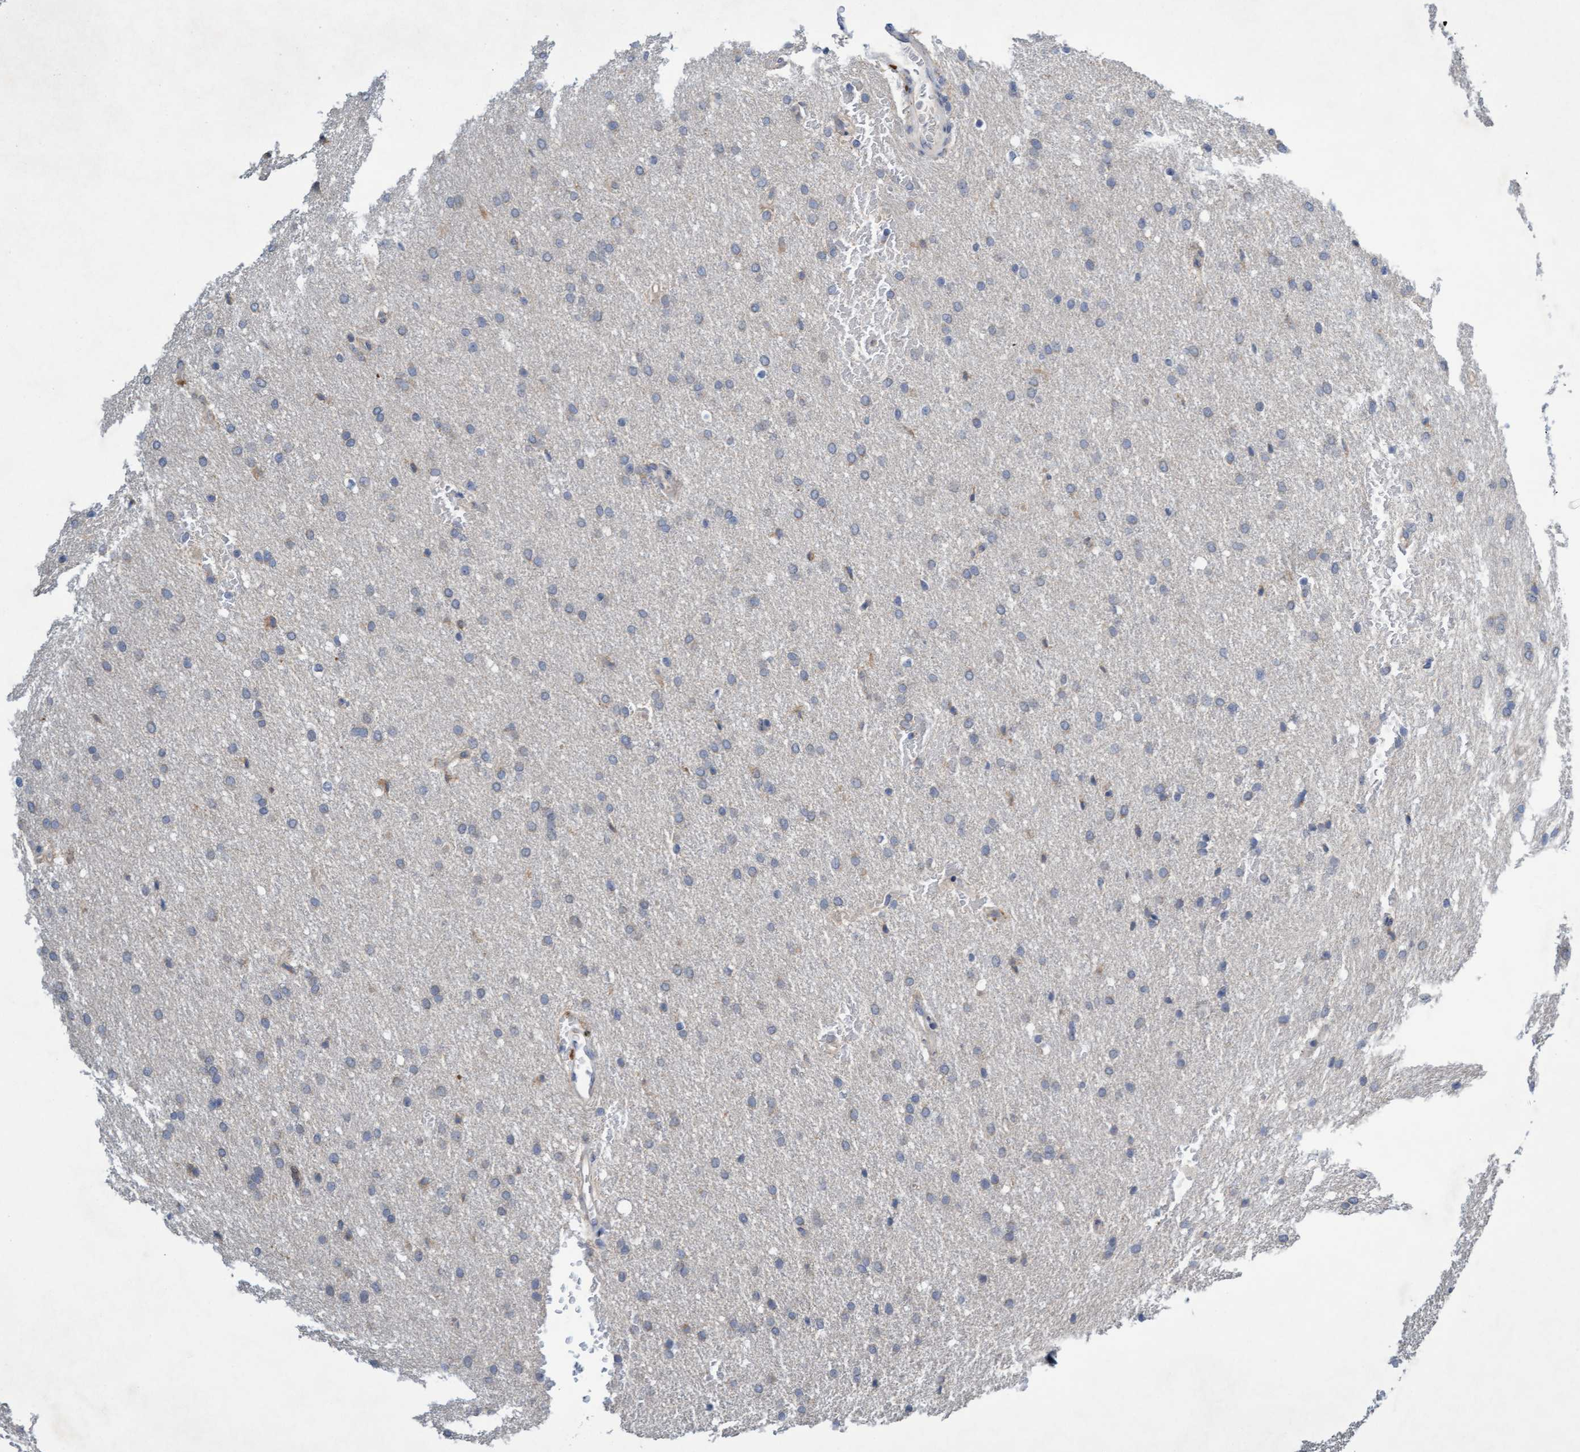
{"staining": {"intensity": "negative", "quantity": "none", "location": "none"}, "tissue": "glioma", "cell_type": "Tumor cells", "image_type": "cancer", "snomed": [{"axis": "morphology", "description": "Glioma, malignant, Low grade"}, {"axis": "topography", "description": "Brain"}], "caption": "High power microscopy photomicrograph of an immunohistochemistry histopathology image of malignant glioma (low-grade), revealing no significant expression in tumor cells.", "gene": "DDHD2", "patient": {"sex": "female", "age": 37}}